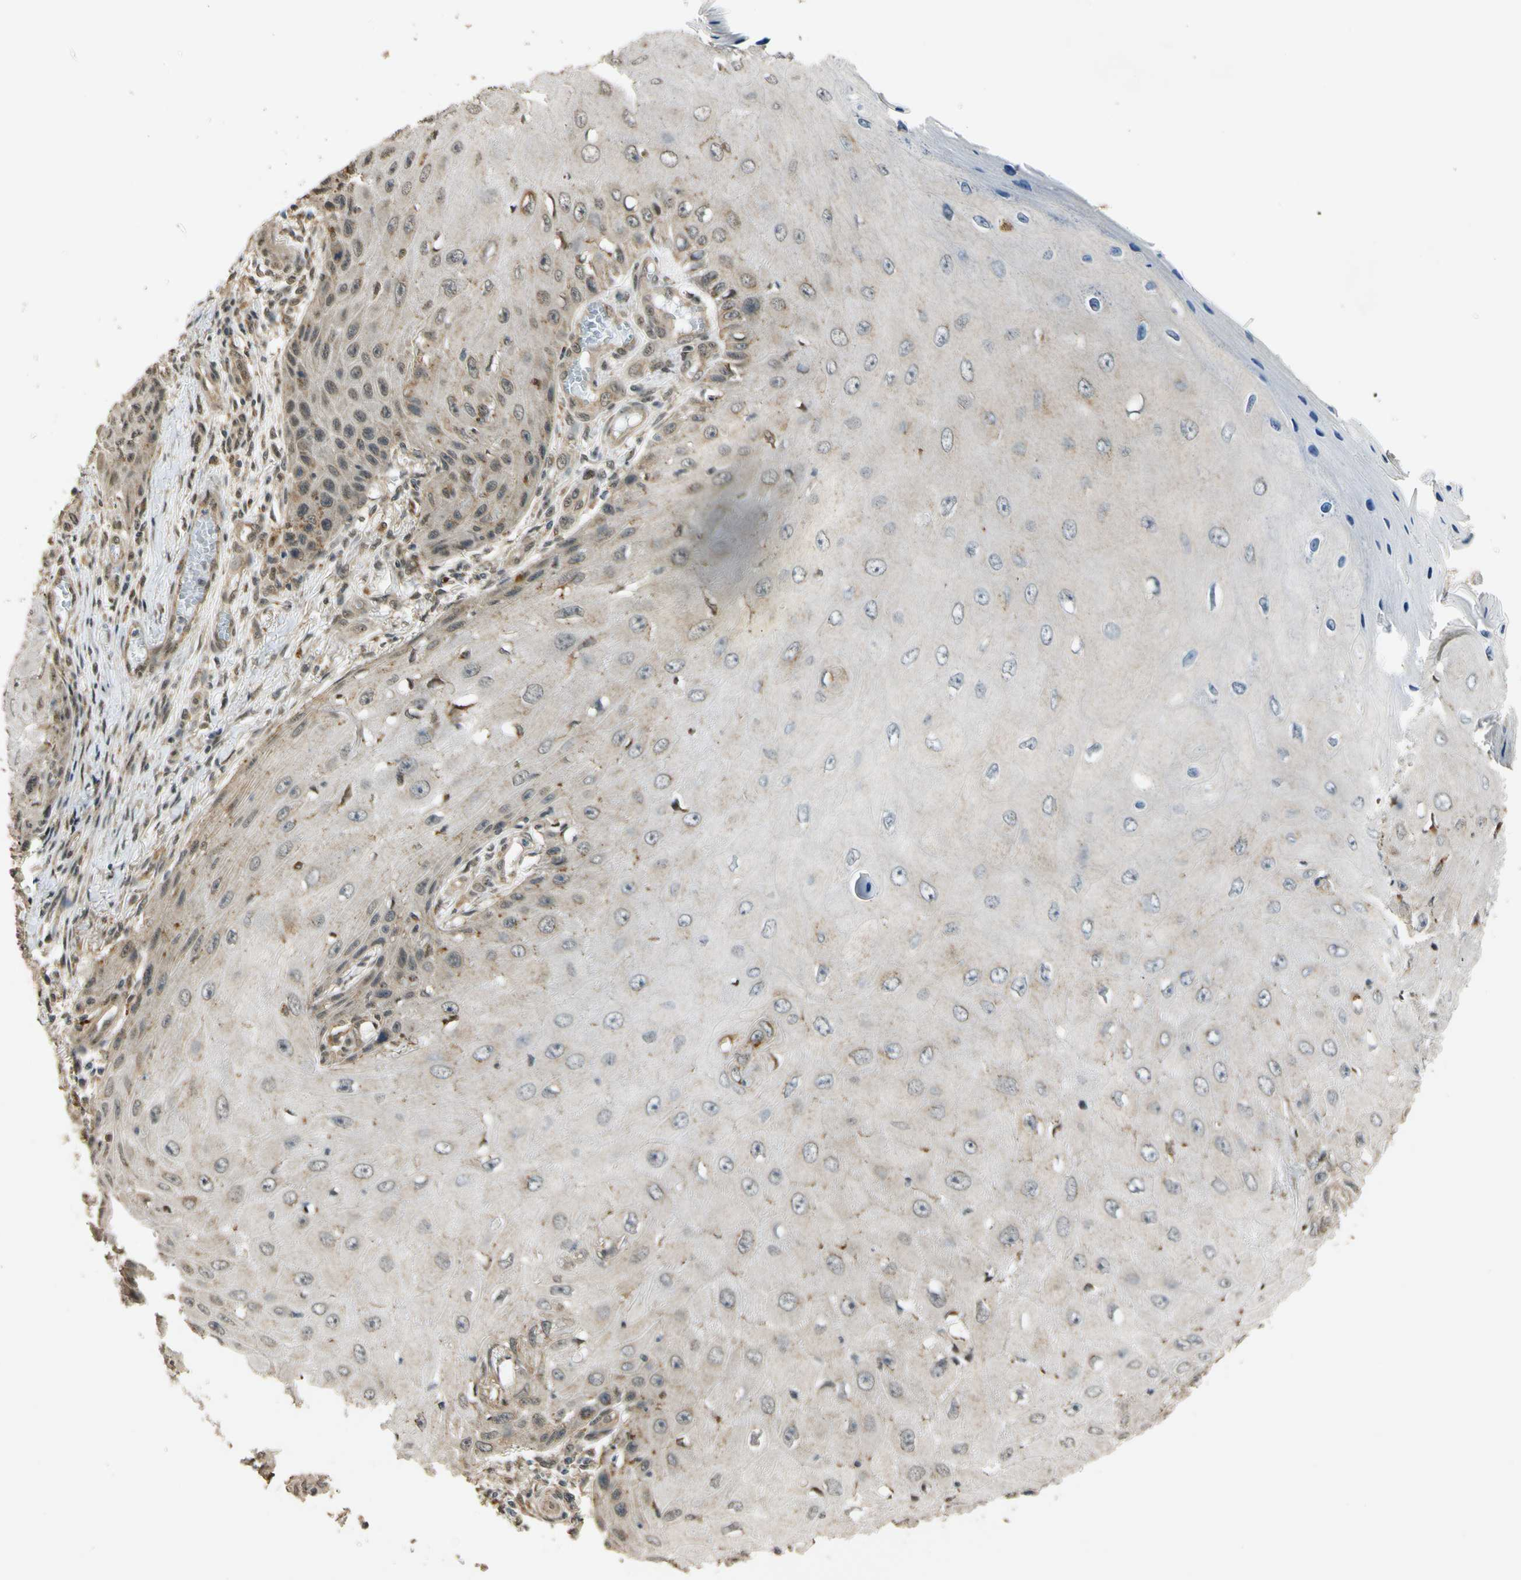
{"staining": {"intensity": "weak", "quantity": "<25%", "location": "cytoplasmic/membranous"}, "tissue": "skin cancer", "cell_type": "Tumor cells", "image_type": "cancer", "snomed": [{"axis": "morphology", "description": "Squamous cell carcinoma, NOS"}, {"axis": "topography", "description": "Skin"}], "caption": "The histopathology image shows no significant positivity in tumor cells of squamous cell carcinoma (skin).", "gene": "LAMTOR1", "patient": {"sex": "female", "age": 73}}